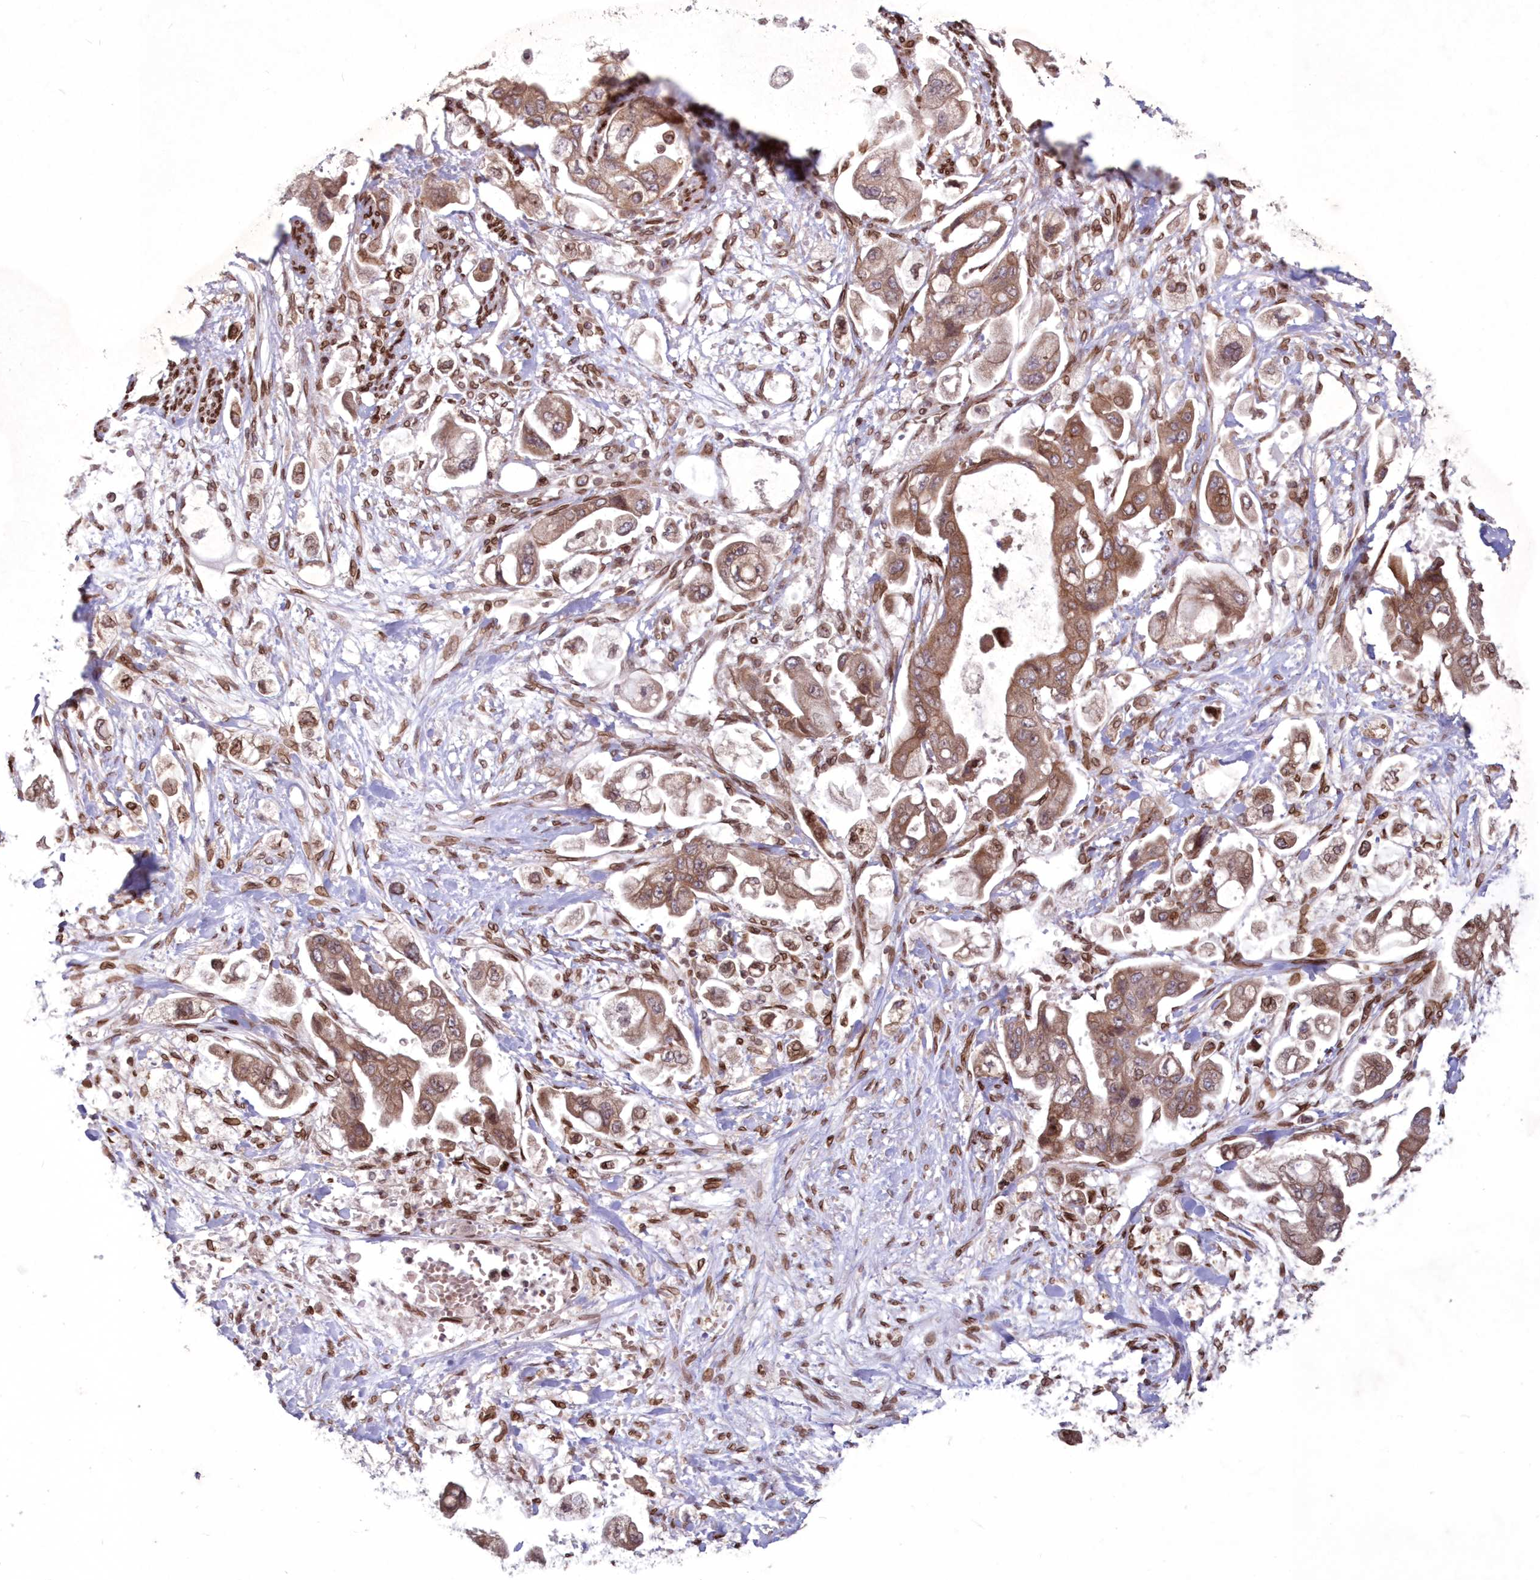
{"staining": {"intensity": "moderate", "quantity": ">75%", "location": "cytoplasmic/membranous"}, "tissue": "stomach cancer", "cell_type": "Tumor cells", "image_type": "cancer", "snomed": [{"axis": "morphology", "description": "Adenocarcinoma, NOS"}, {"axis": "topography", "description": "Stomach"}], "caption": "Immunohistochemistry (IHC) (DAB (3,3'-diaminobenzidine)) staining of human stomach cancer (adenocarcinoma) reveals moderate cytoplasmic/membranous protein expression in about >75% of tumor cells.", "gene": "DNAJC27", "patient": {"sex": "male", "age": 62}}